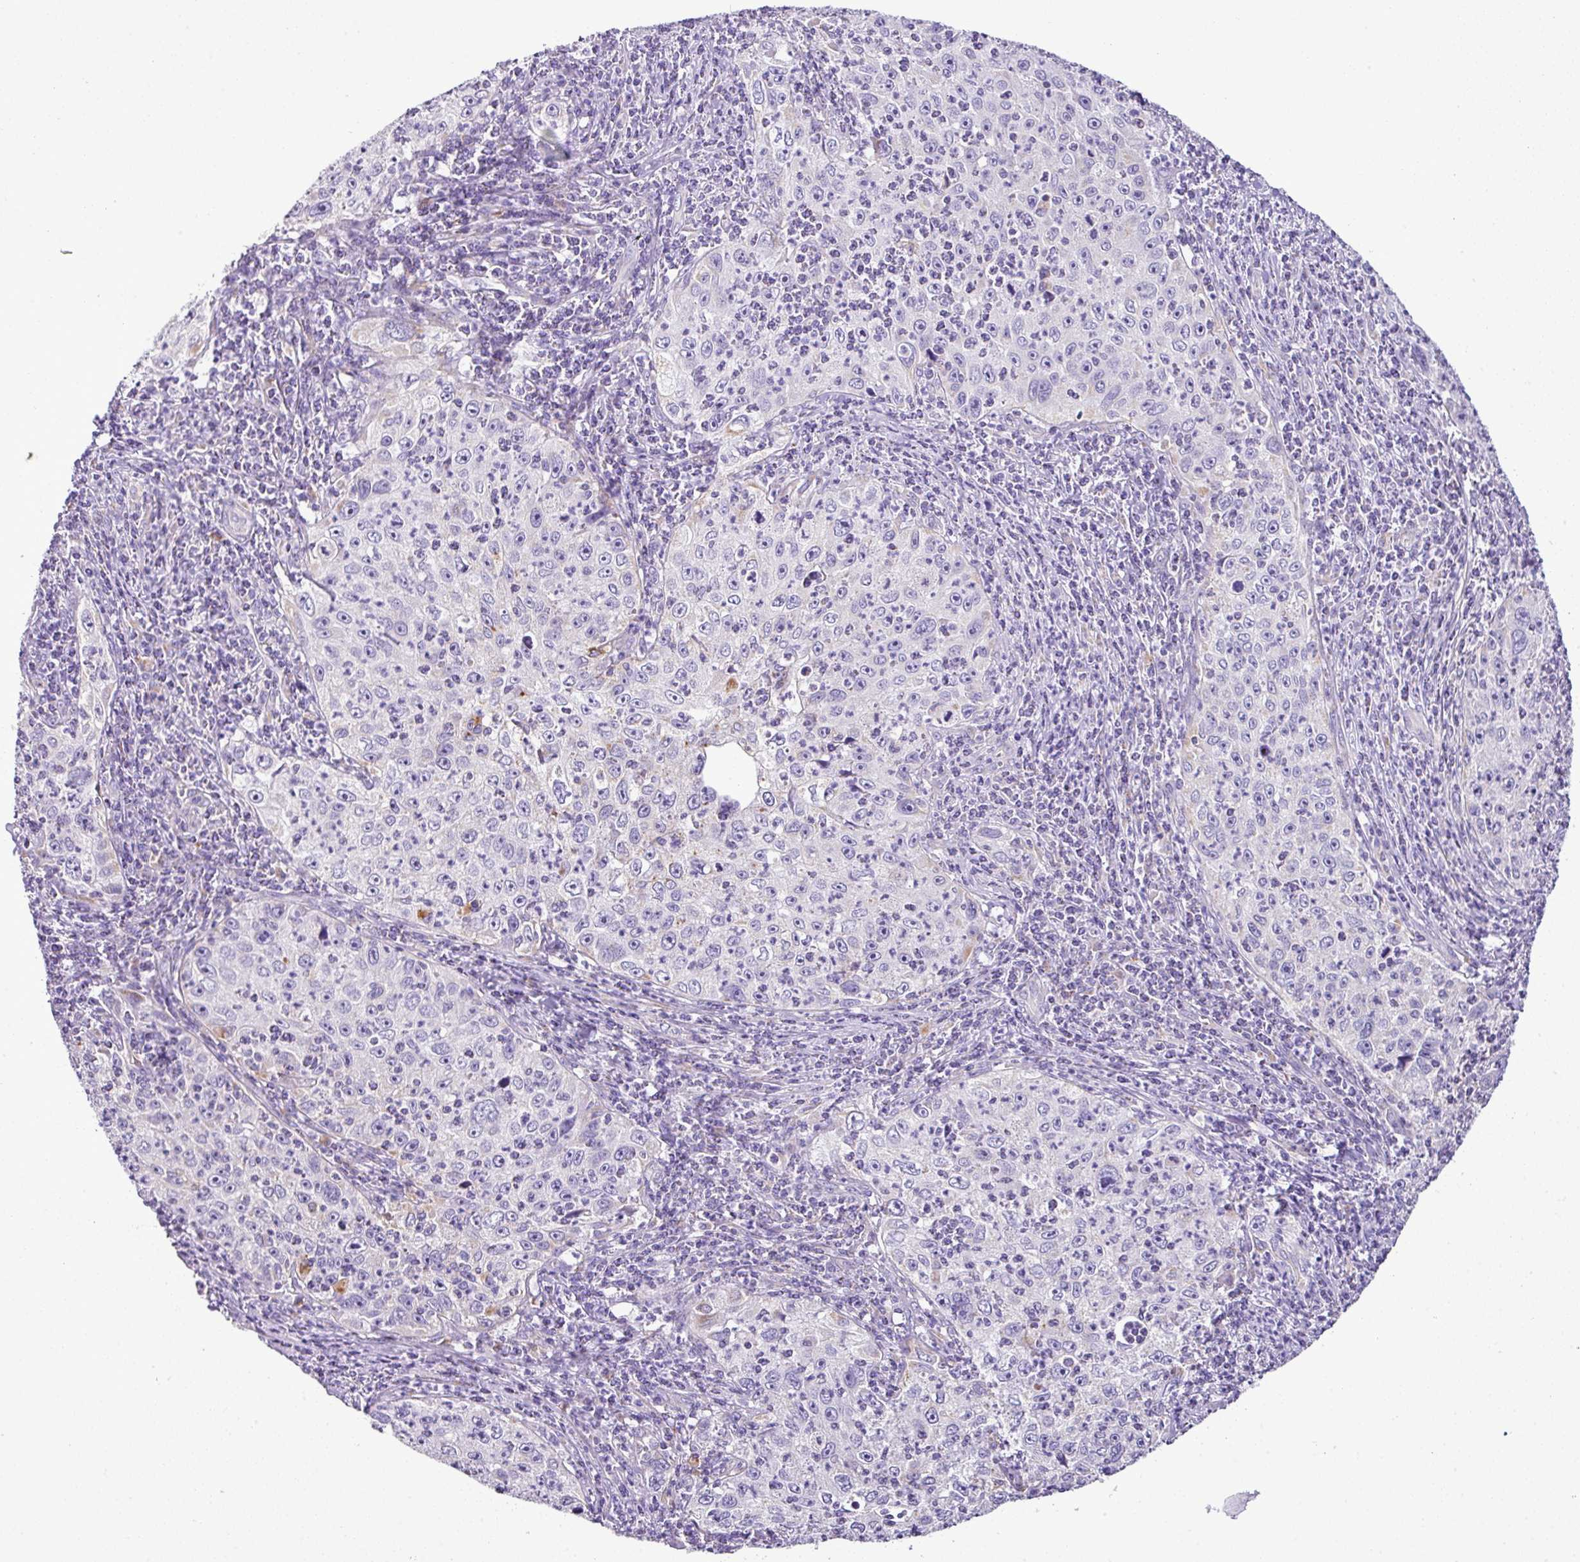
{"staining": {"intensity": "negative", "quantity": "none", "location": "none"}, "tissue": "cervical cancer", "cell_type": "Tumor cells", "image_type": "cancer", "snomed": [{"axis": "morphology", "description": "Squamous cell carcinoma, NOS"}, {"axis": "topography", "description": "Cervix"}], "caption": "High power microscopy histopathology image of an immunohistochemistry (IHC) histopathology image of squamous cell carcinoma (cervical), revealing no significant positivity in tumor cells. (Stains: DAB immunohistochemistry (IHC) with hematoxylin counter stain, Microscopy: brightfield microscopy at high magnification).", "gene": "PGAP4", "patient": {"sex": "female", "age": 30}}